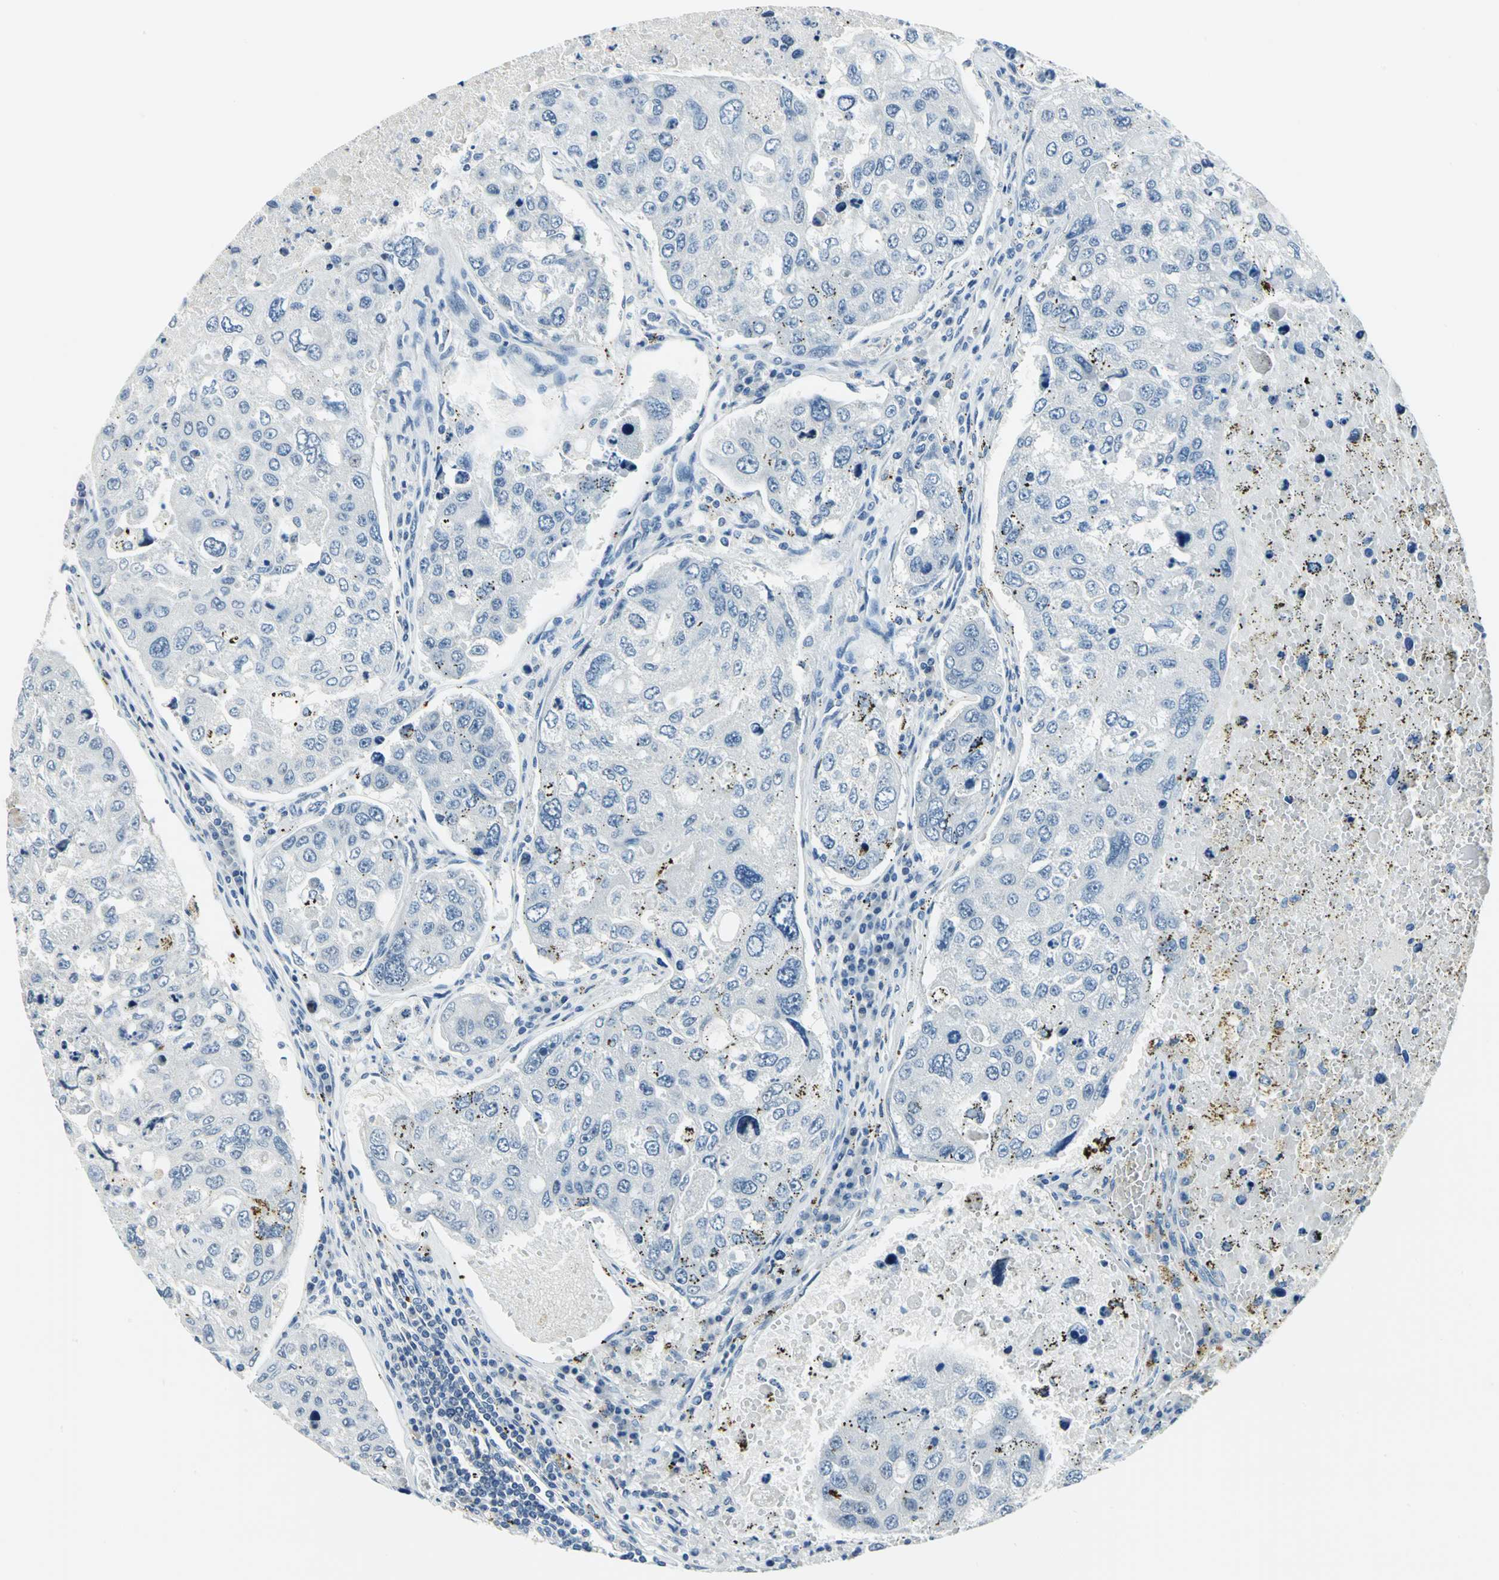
{"staining": {"intensity": "negative", "quantity": "none", "location": "none"}, "tissue": "urothelial cancer", "cell_type": "Tumor cells", "image_type": "cancer", "snomed": [{"axis": "morphology", "description": "Urothelial carcinoma, High grade"}, {"axis": "topography", "description": "Lymph node"}, {"axis": "topography", "description": "Urinary bladder"}], "caption": "High magnification brightfield microscopy of urothelial cancer stained with DAB (3,3'-diaminobenzidine) (brown) and counterstained with hematoxylin (blue): tumor cells show no significant positivity. (DAB (3,3'-diaminobenzidine) immunohistochemistry with hematoxylin counter stain).", "gene": "RAD17", "patient": {"sex": "male", "age": 51}}